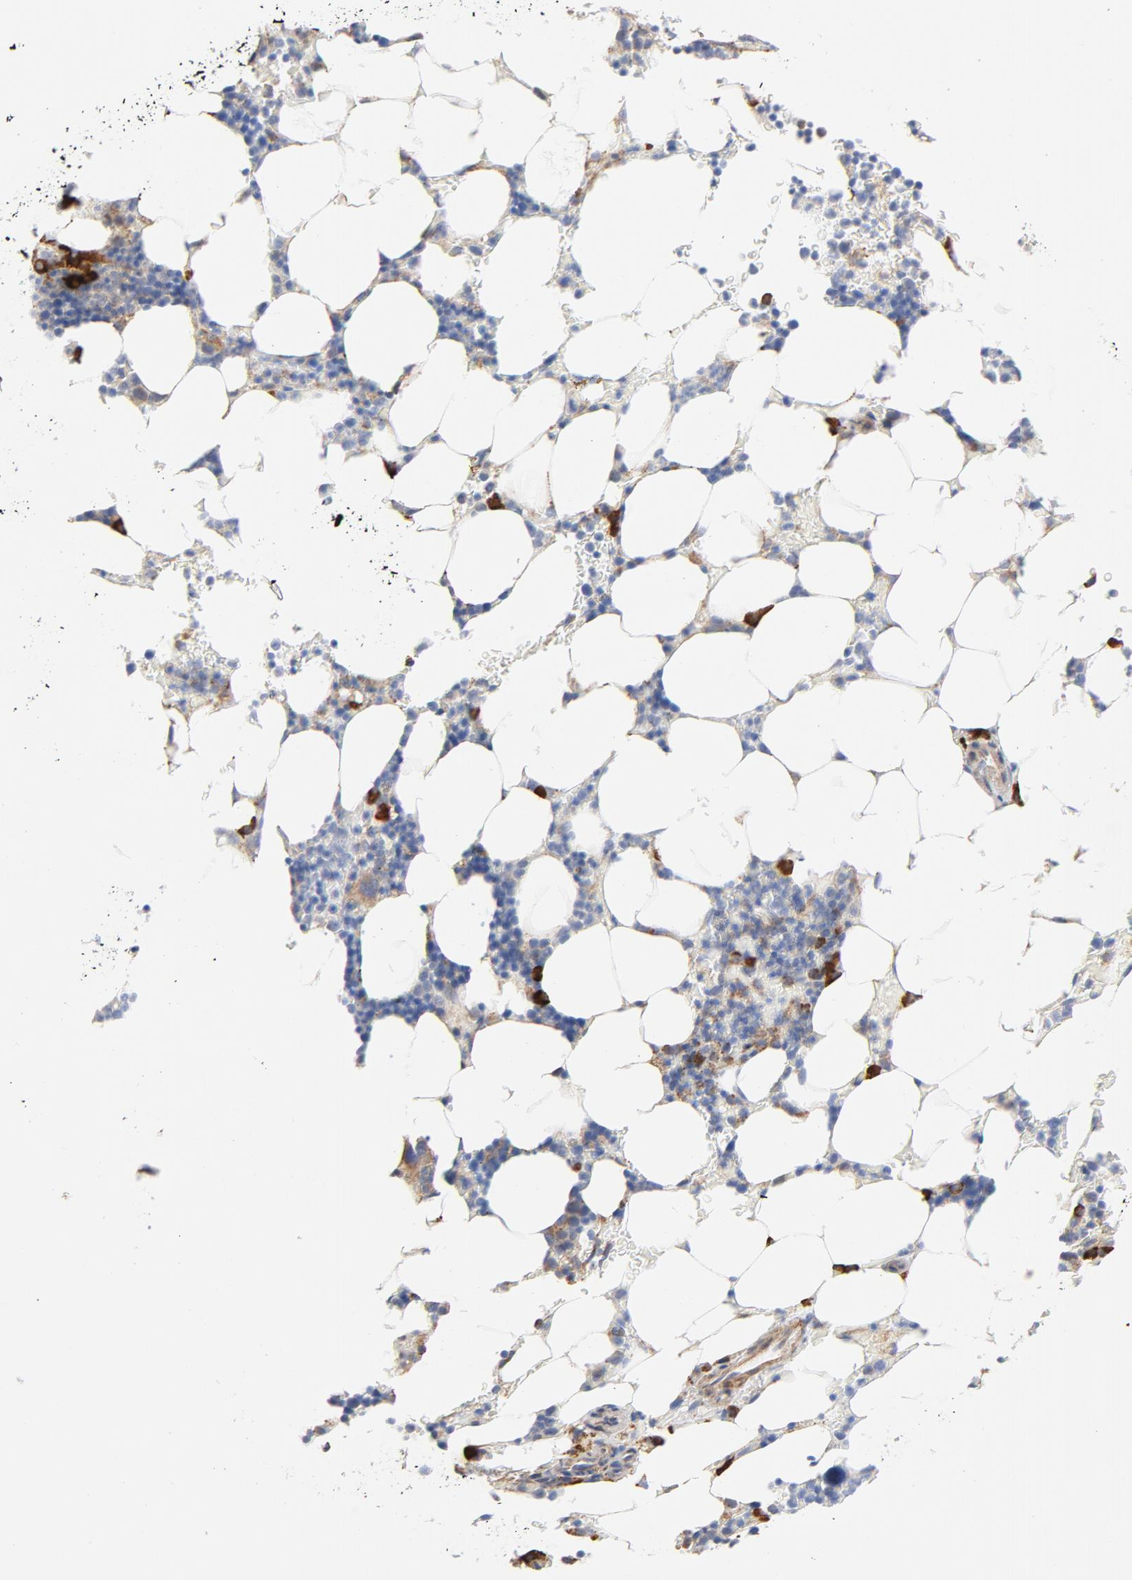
{"staining": {"intensity": "strong", "quantity": "<25%", "location": "cytoplasmic/membranous"}, "tissue": "bone marrow", "cell_type": "Hematopoietic cells", "image_type": "normal", "snomed": [{"axis": "morphology", "description": "Normal tissue, NOS"}, {"axis": "topography", "description": "Bone marrow"}], "caption": "Normal bone marrow exhibits strong cytoplasmic/membranous staining in about <25% of hematopoietic cells (Brightfield microscopy of DAB IHC at high magnification)..", "gene": "RAPGEF3", "patient": {"sex": "female", "age": 73}}